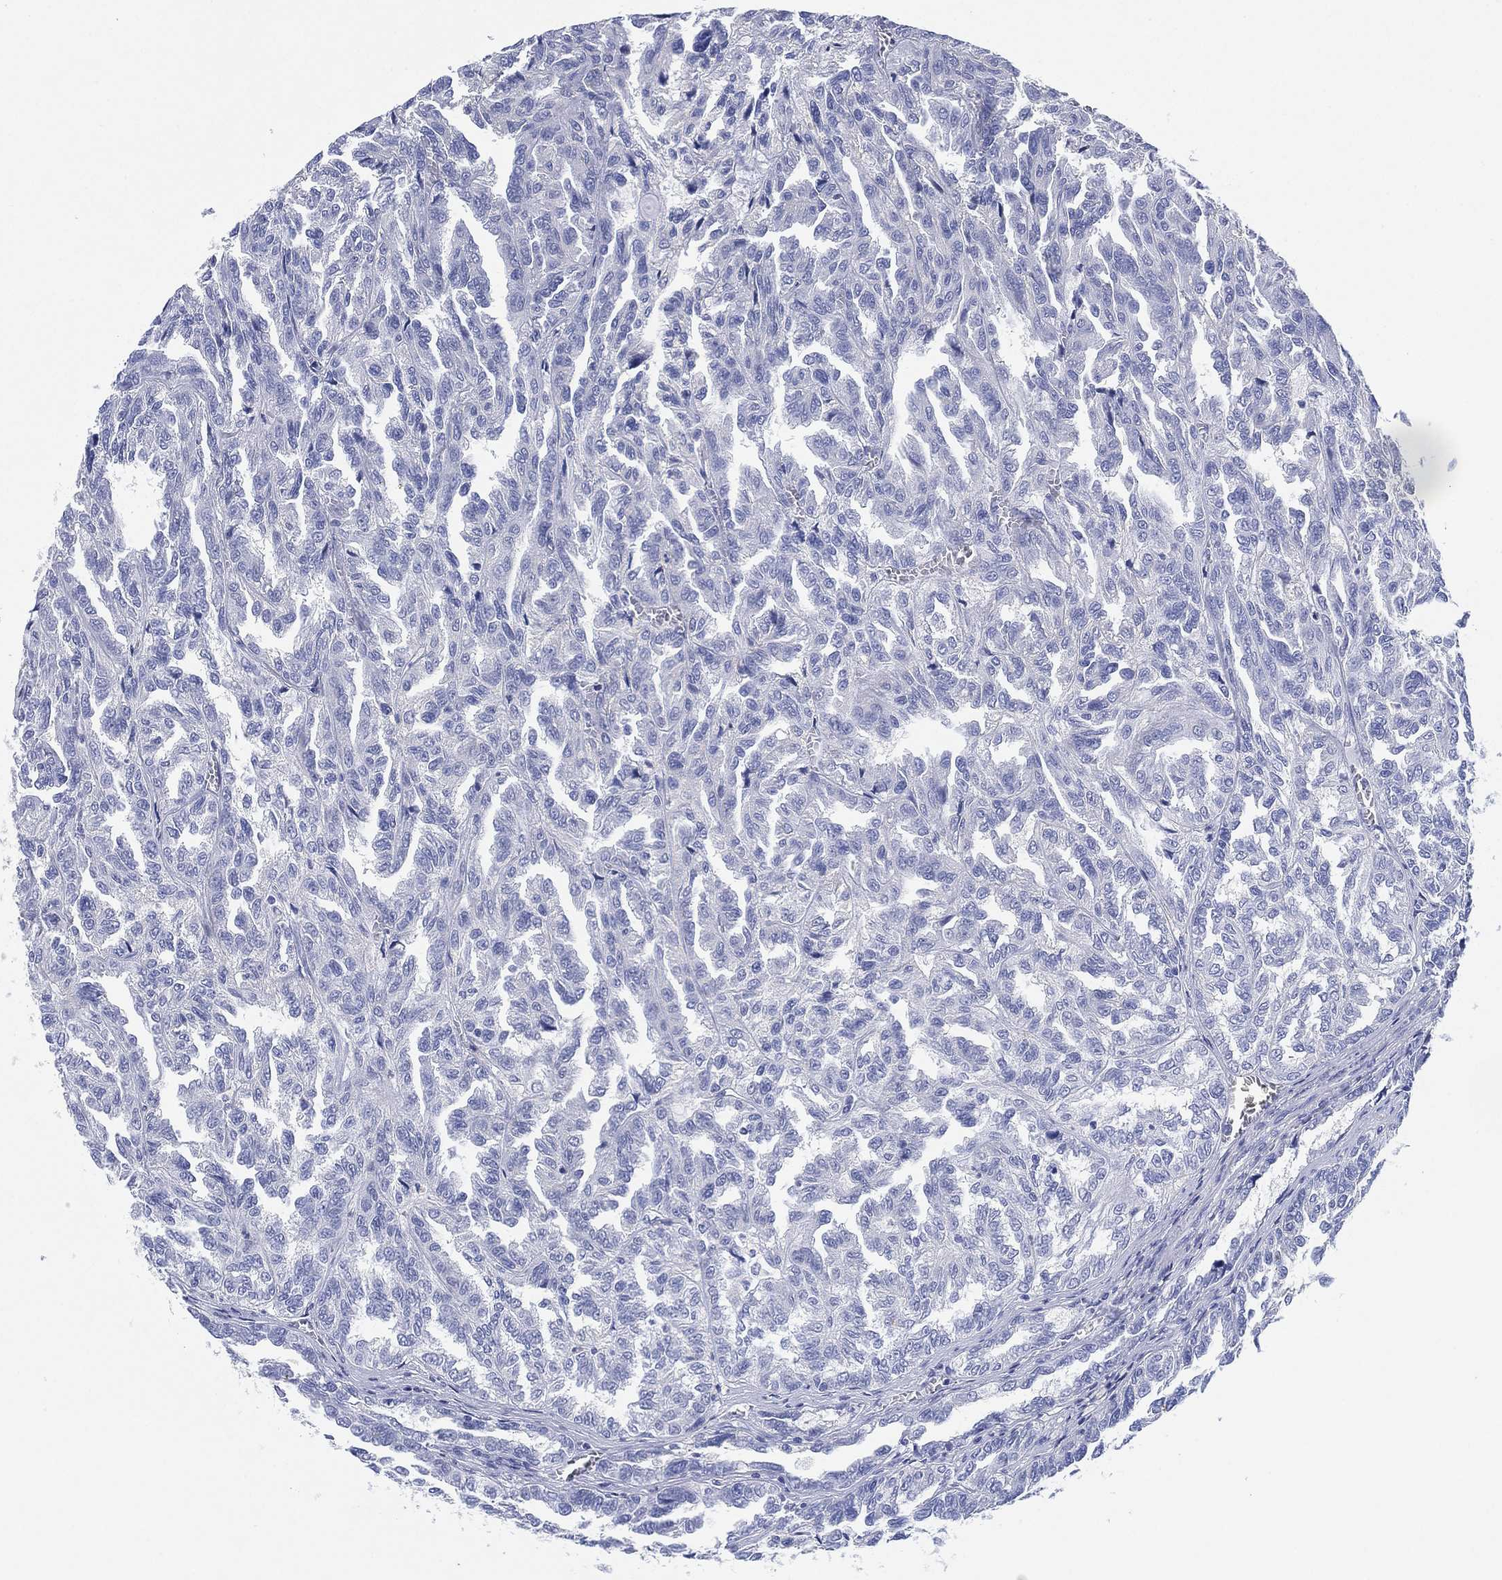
{"staining": {"intensity": "negative", "quantity": "none", "location": "none"}, "tissue": "renal cancer", "cell_type": "Tumor cells", "image_type": "cancer", "snomed": [{"axis": "morphology", "description": "Adenocarcinoma, NOS"}, {"axis": "topography", "description": "Kidney"}], "caption": "A high-resolution image shows IHC staining of adenocarcinoma (renal), which demonstrates no significant expression in tumor cells.", "gene": "SLC9C2", "patient": {"sex": "male", "age": 79}}